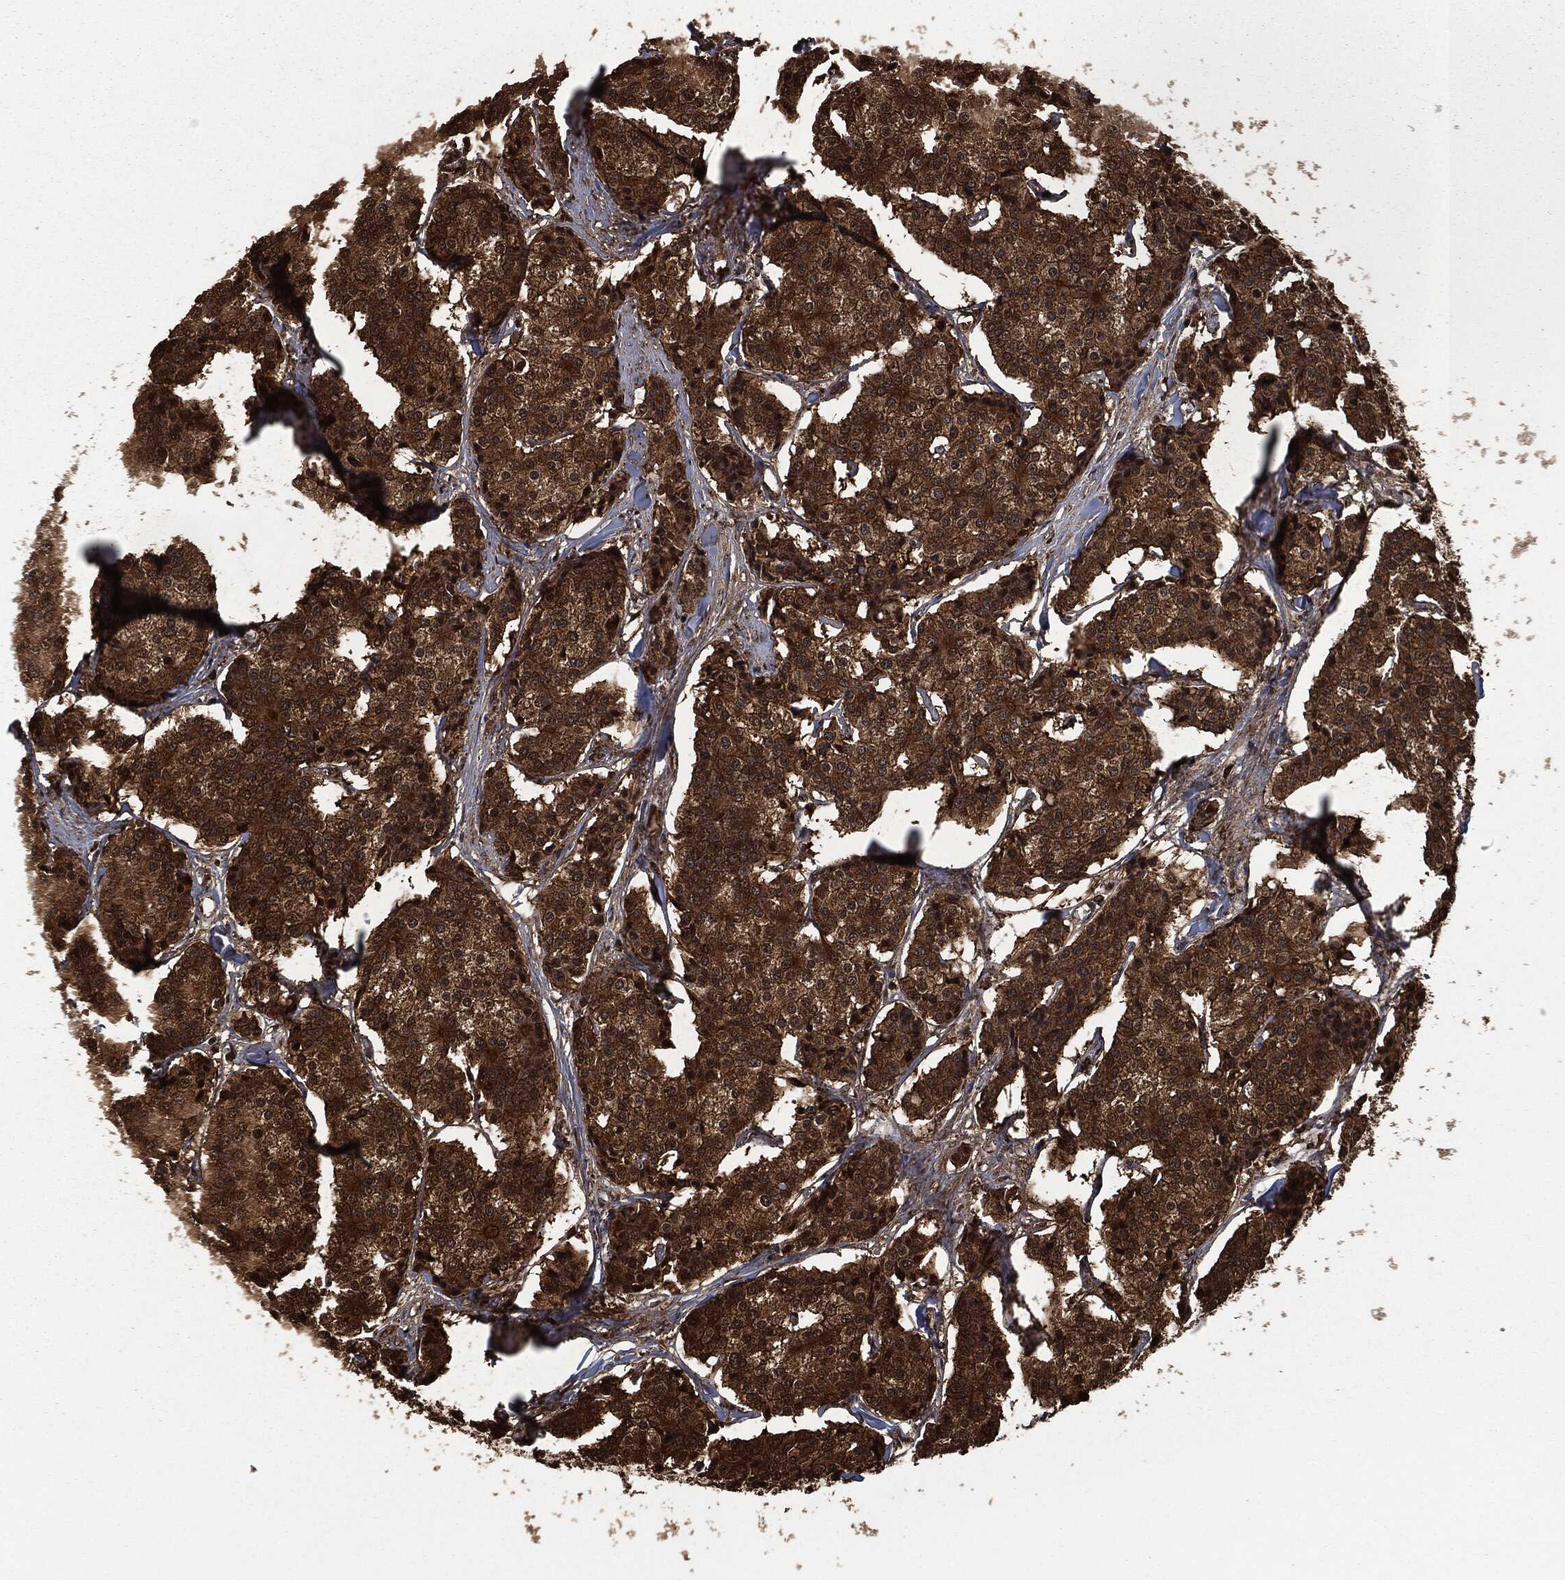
{"staining": {"intensity": "strong", "quantity": ">75%", "location": "cytoplasmic/membranous"}, "tissue": "carcinoid", "cell_type": "Tumor cells", "image_type": "cancer", "snomed": [{"axis": "morphology", "description": "Carcinoid, malignant, NOS"}, {"axis": "topography", "description": "Small intestine"}], "caption": "Immunohistochemical staining of carcinoid exhibits high levels of strong cytoplasmic/membranous protein expression in about >75% of tumor cells. (brown staining indicates protein expression, while blue staining denotes nuclei).", "gene": "HRAS", "patient": {"sex": "female", "age": 65}}